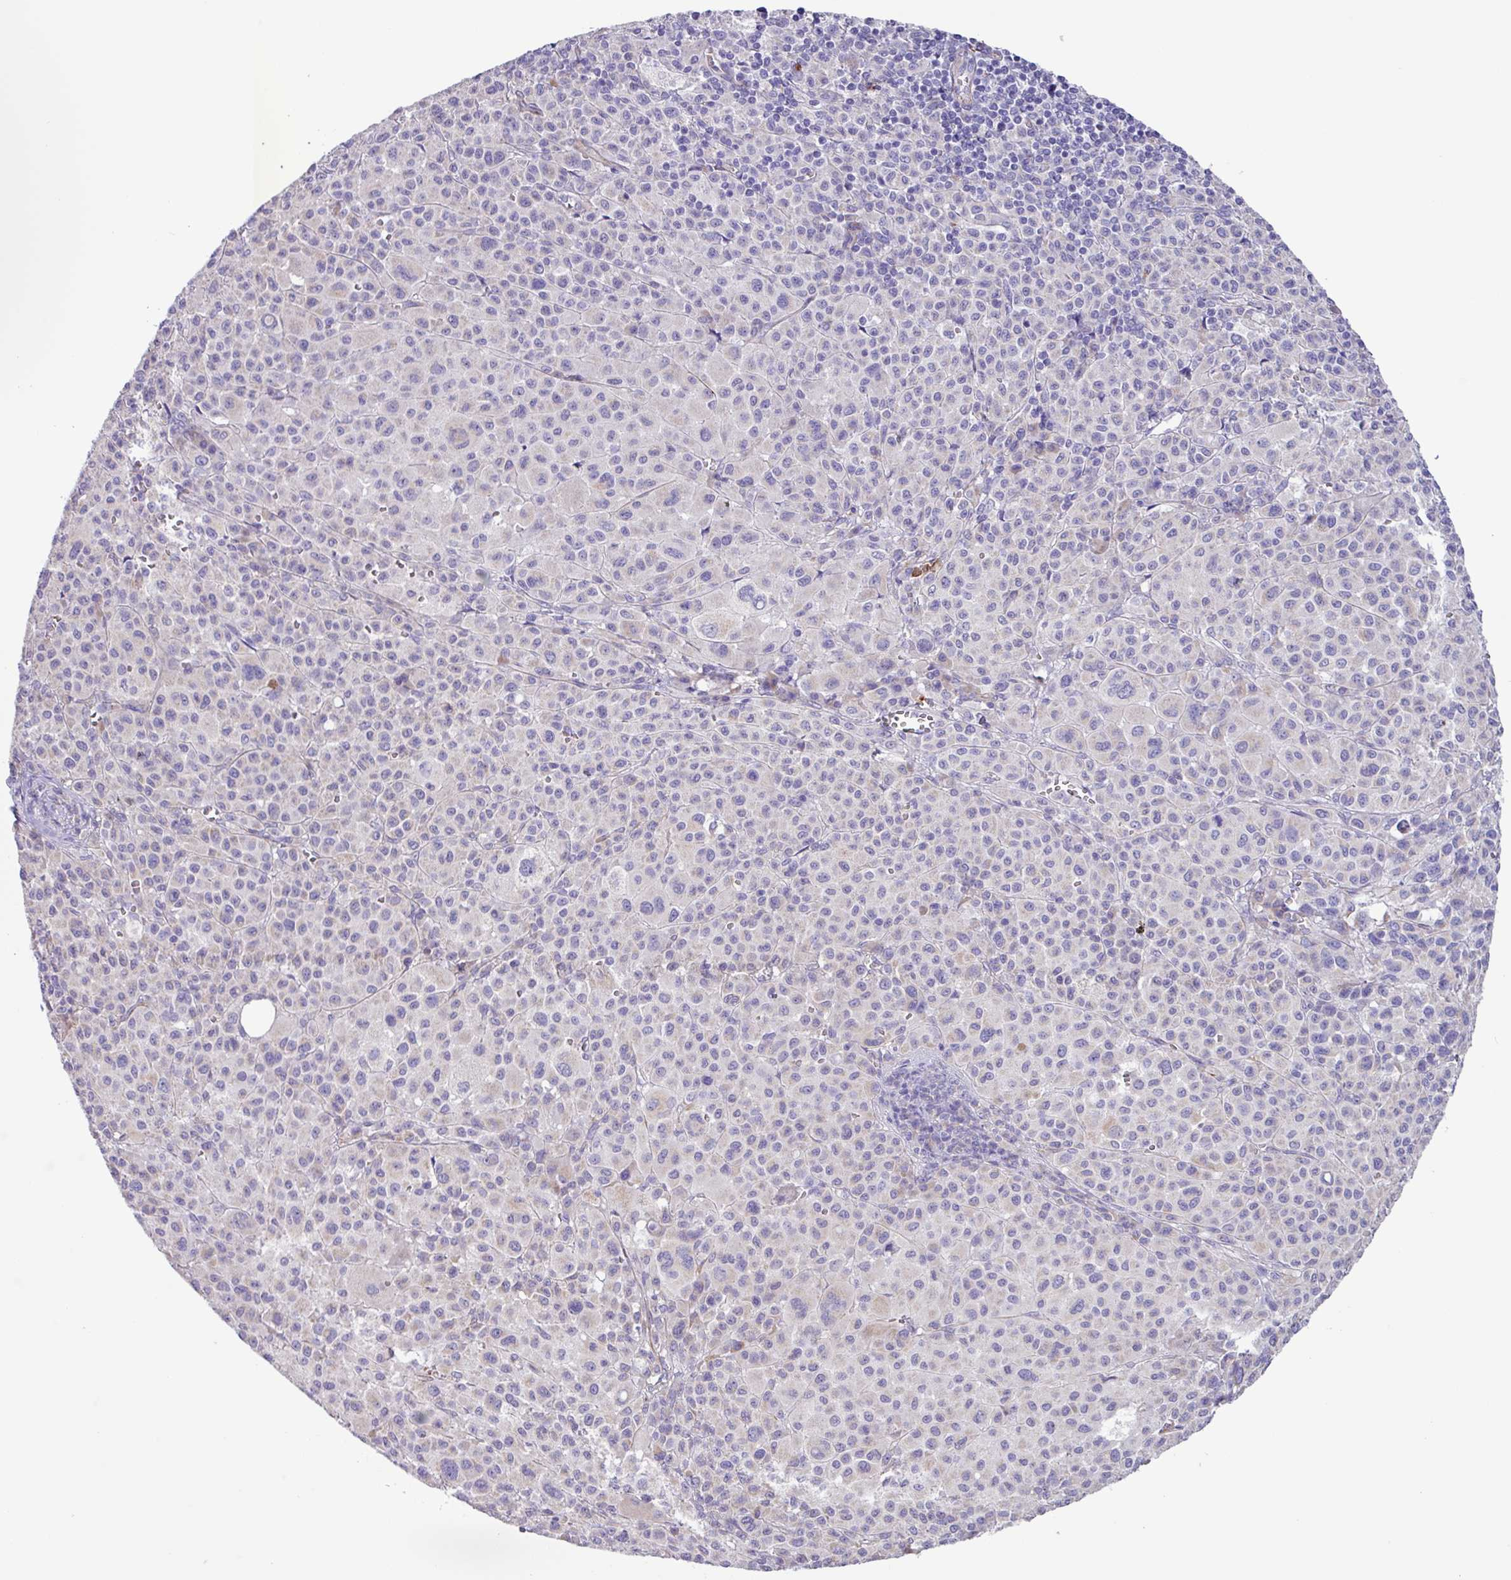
{"staining": {"intensity": "negative", "quantity": "none", "location": "none"}, "tissue": "melanoma", "cell_type": "Tumor cells", "image_type": "cancer", "snomed": [{"axis": "morphology", "description": "Malignant melanoma, Metastatic site"}, {"axis": "topography", "description": "Skin"}], "caption": "High power microscopy photomicrograph of an IHC micrograph of melanoma, revealing no significant positivity in tumor cells. Nuclei are stained in blue.", "gene": "MRM2", "patient": {"sex": "female", "age": 74}}